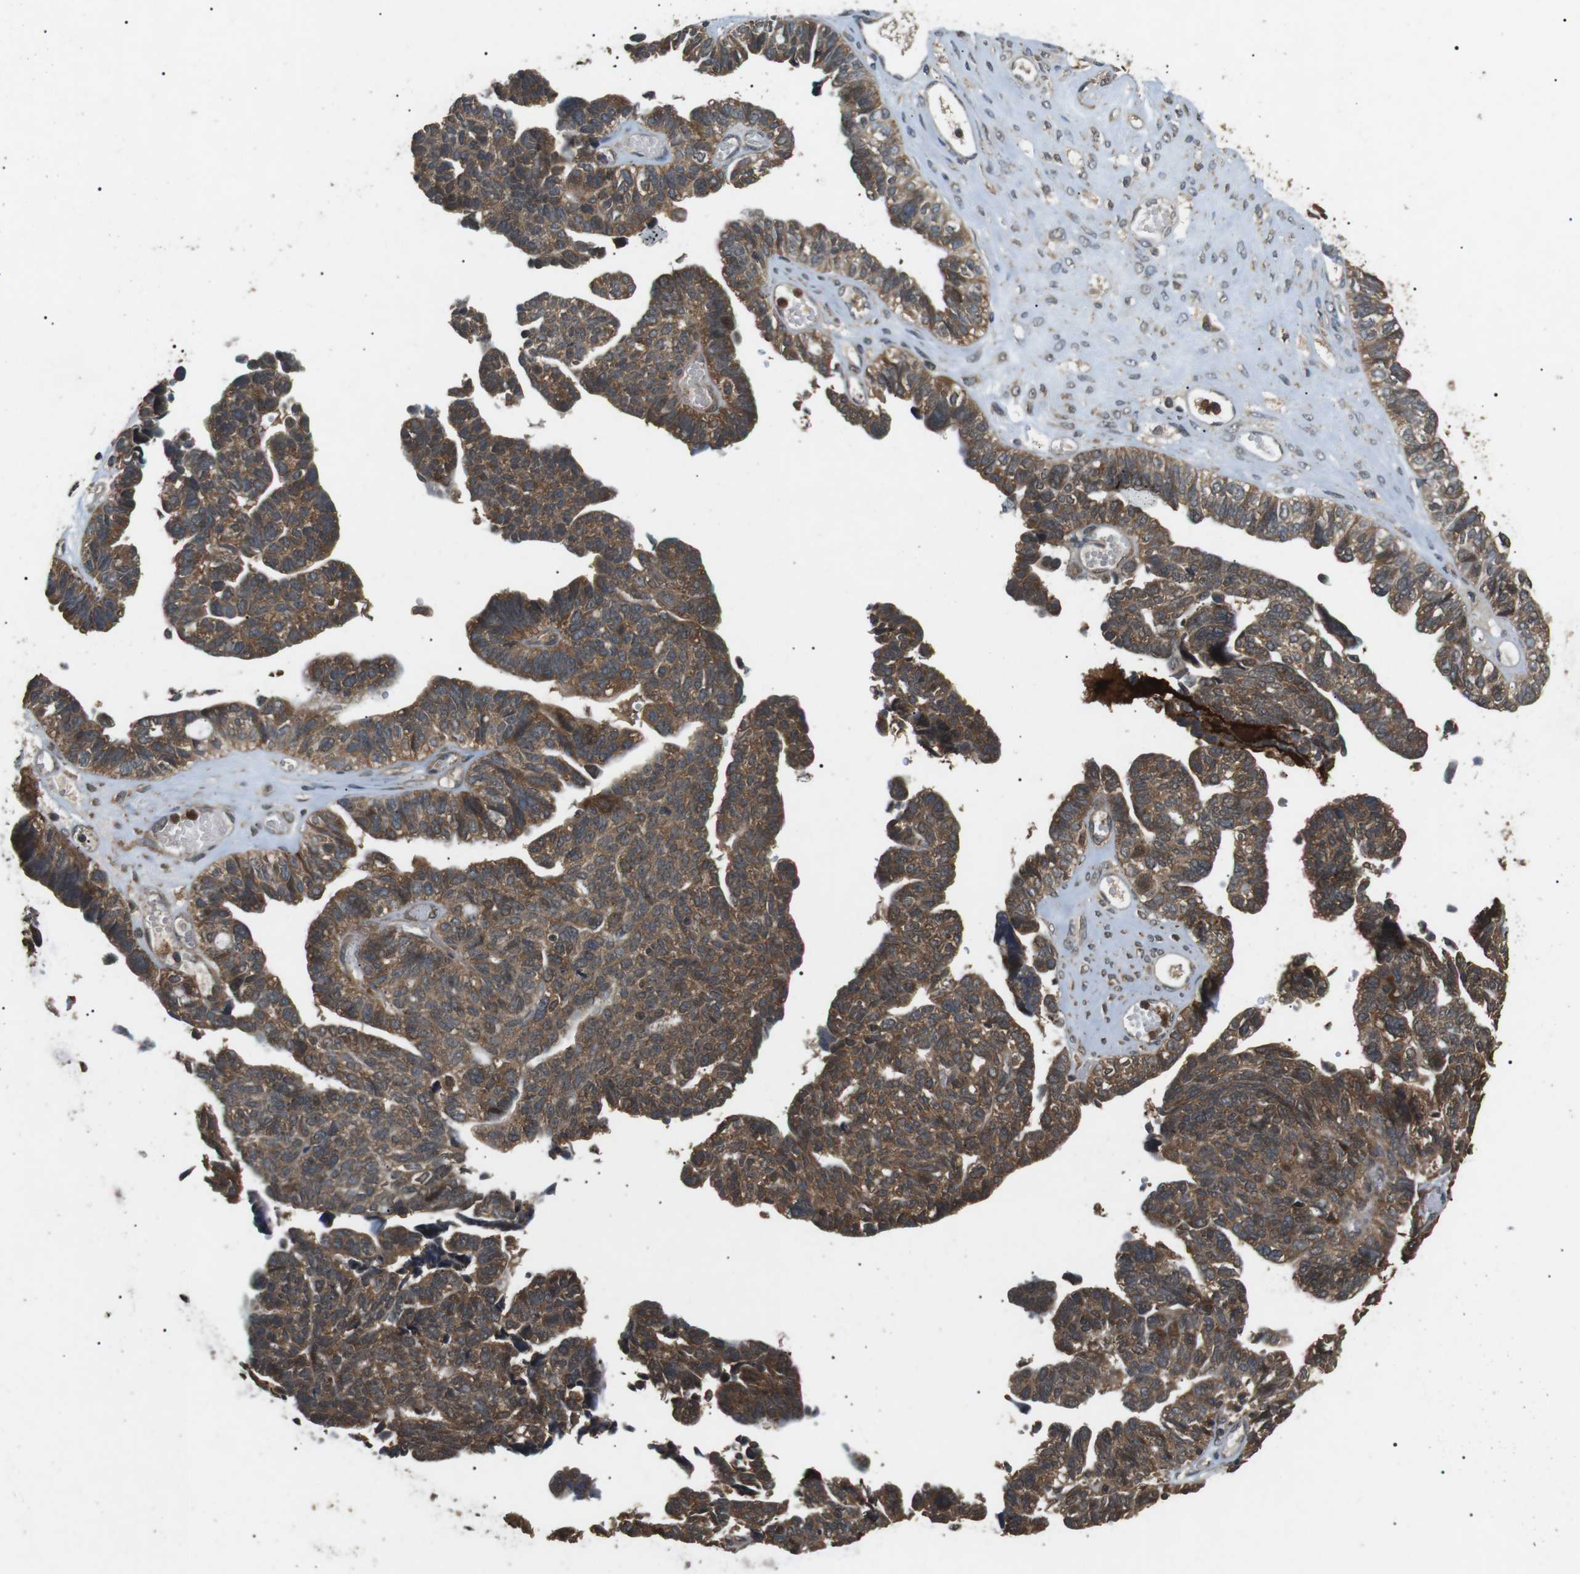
{"staining": {"intensity": "moderate", "quantity": ">75%", "location": "cytoplasmic/membranous"}, "tissue": "ovarian cancer", "cell_type": "Tumor cells", "image_type": "cancer", "snomed": [{"axis": "morphology", "description": "Cystadenocarcinoma, serous, NOS"}, {"axis": "topography", "description": "Ovary"}], "caption": "Brown immunohistochemical staining in ovarian cancer (serous cystadenocarcinoma) demonstrates moderate cytoplasmic/membranous expression in approximately >75% of tumor cells.", "gene": "TBC1D15", "patient": {"sex": "female", "age": 79}}